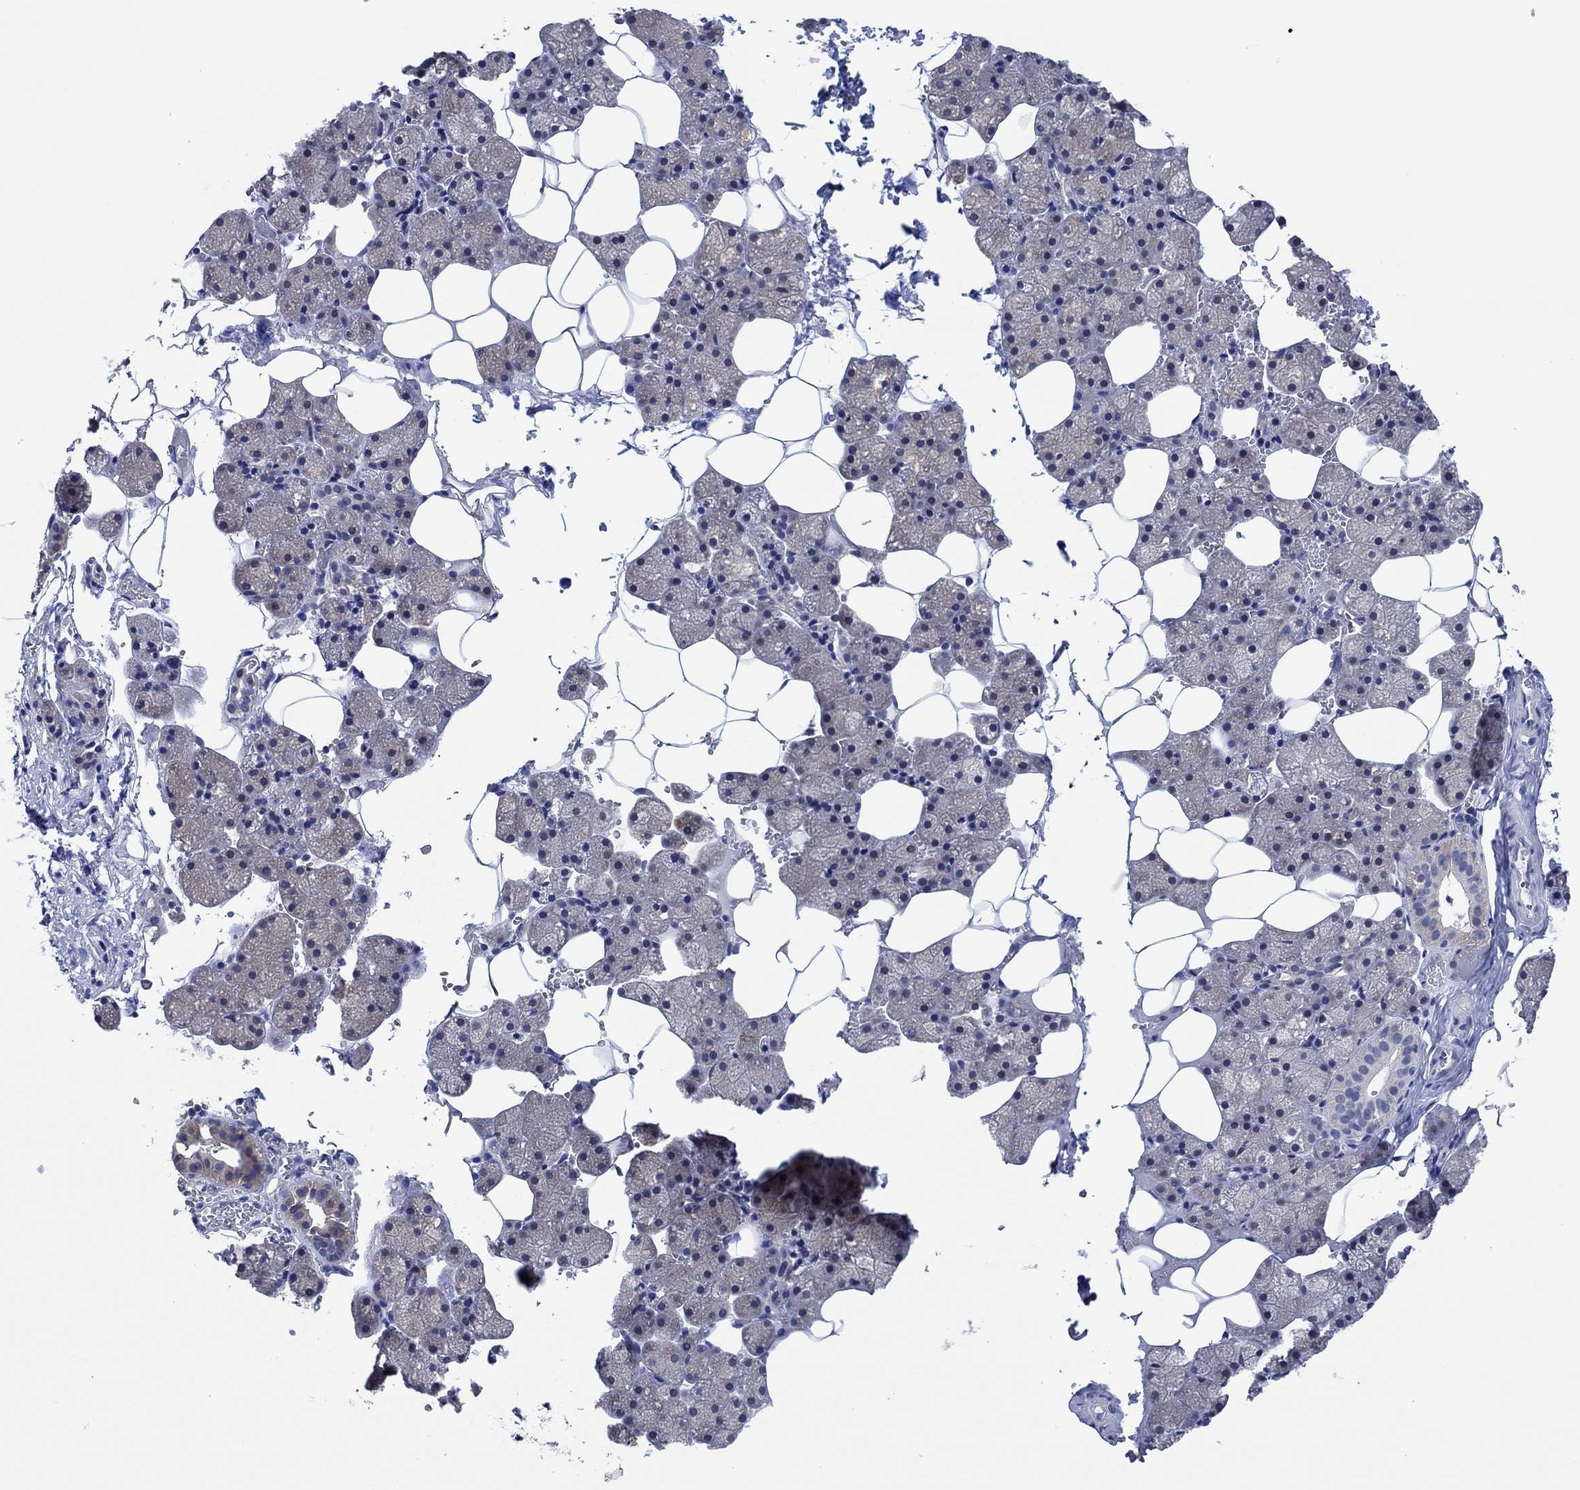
{"staining": {"intensity": "negative", "quantity": "none", "location": "none"}, "tissue": "salivary gland", "cell_type": "Glandular cells", "image_type": "normal", "snomed": [{"axis": "morphology", "description": "Normal tissue, NOS"}, {"axis": "topography", "description": "Salivary gland"}], "caption": "IHC micrograph of normal human salivary gland stained for a protein (brown), which reveals no positivity in glandular cells.", "gene": "PRRT3", "patient": {"sex": "male", "age": 38}}